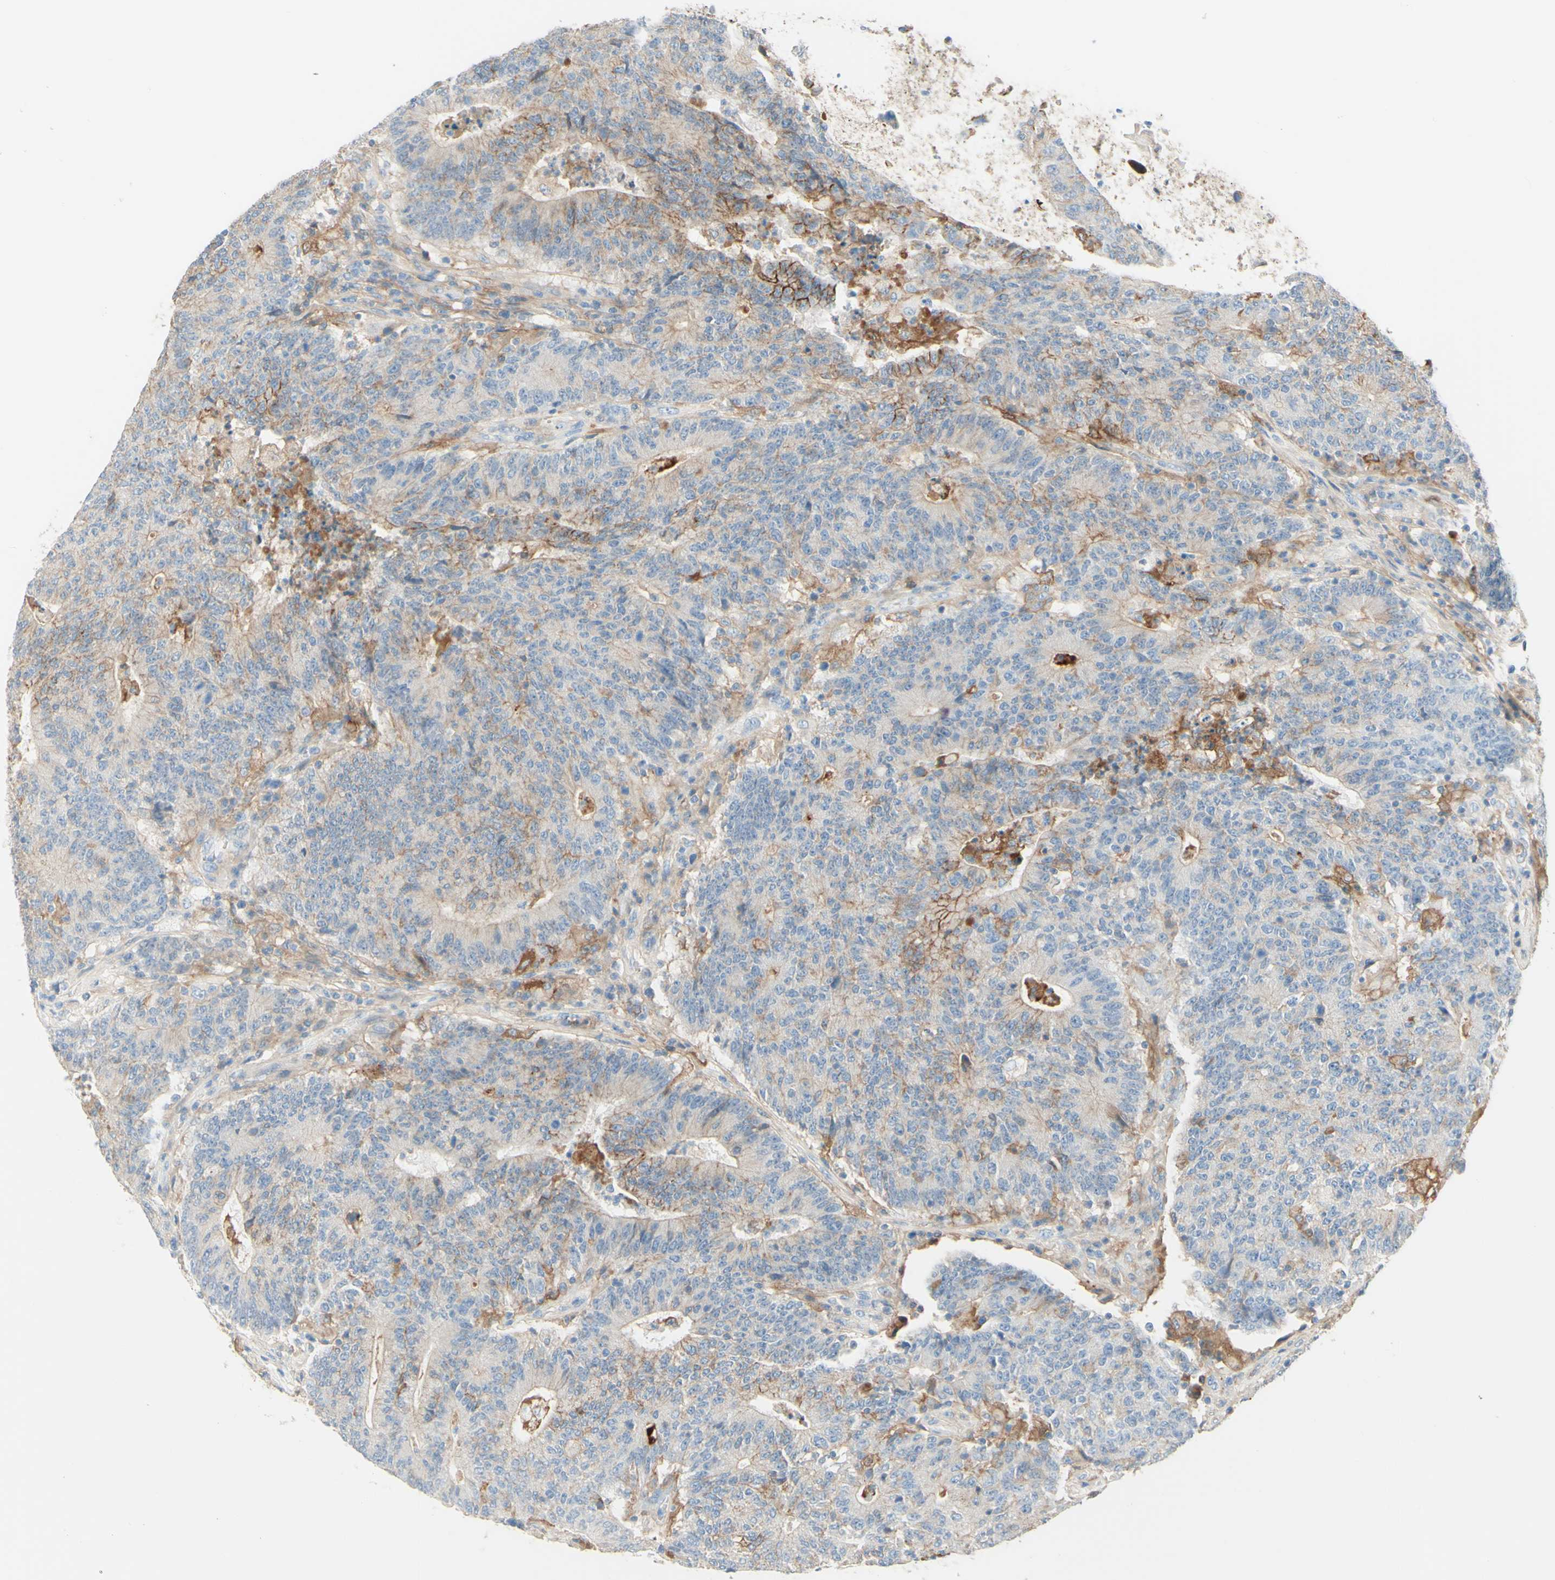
{"staining": {"intensity": "weak", "quantity": "25%-75%", "location": "cytoplasmic/membranous"}, "tissue": "colorectal cancer", "cell_type": "Tumor cells", "image_type": "cancer", "snomed": [{"axis": "morphology", "description": "Normal tissue, NOS"}, {"axis": "morphology", "description": "Adenocarcinoma, NOS"}, {"axis": "topography", "description": "Colon"}], "caption": "Immunohistochemistry (DAB) staining of colorectal cancer reveals weak cytoplasmic/membranous protein staining in approximately 25%-75% of tumor cells.", "gene": "ALCAM", "patient": {"sex": "female", "age": 75}}